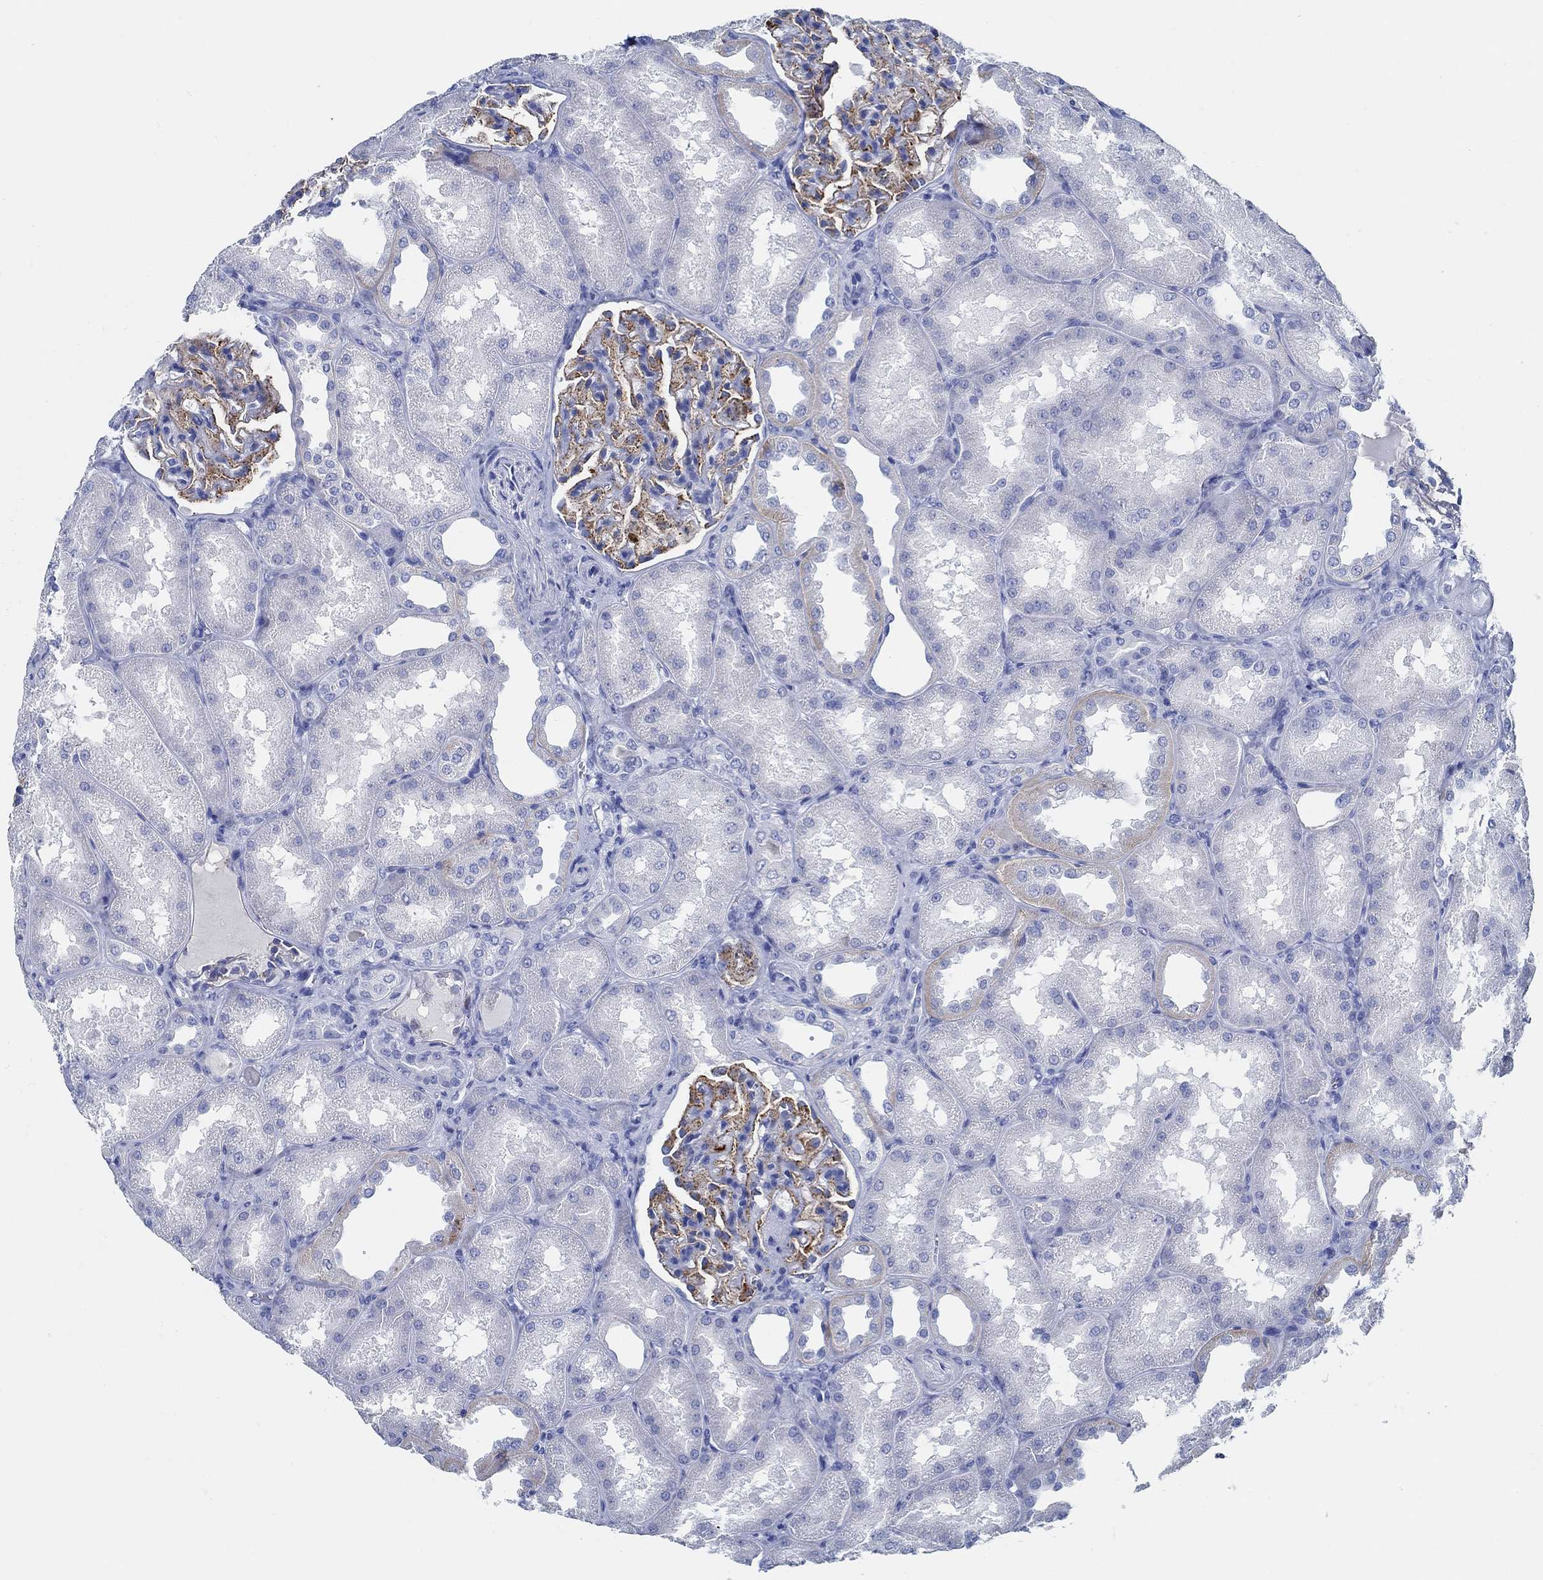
{"staining": {"intensity": "moderate", "quantity": ">75%", "location": "cytoplasmic/membranous"}, "tissue": "kidney", "cell_type": "Cells in glomeruli", "image_type": "normal", "snomed": [{"axis": "morphology", "description": "Normal tissue, NOS"}, {"axis": "topography", "description": "Kidney"}], "caption": "Brown immunohistochemical staining in normal human kidney reveals moderate cytoplasmic/membranous expression in about >75% of cells in glomeruli.", "gene": "SLC45A1", "patient": {"sex": "male", "age": 61}}